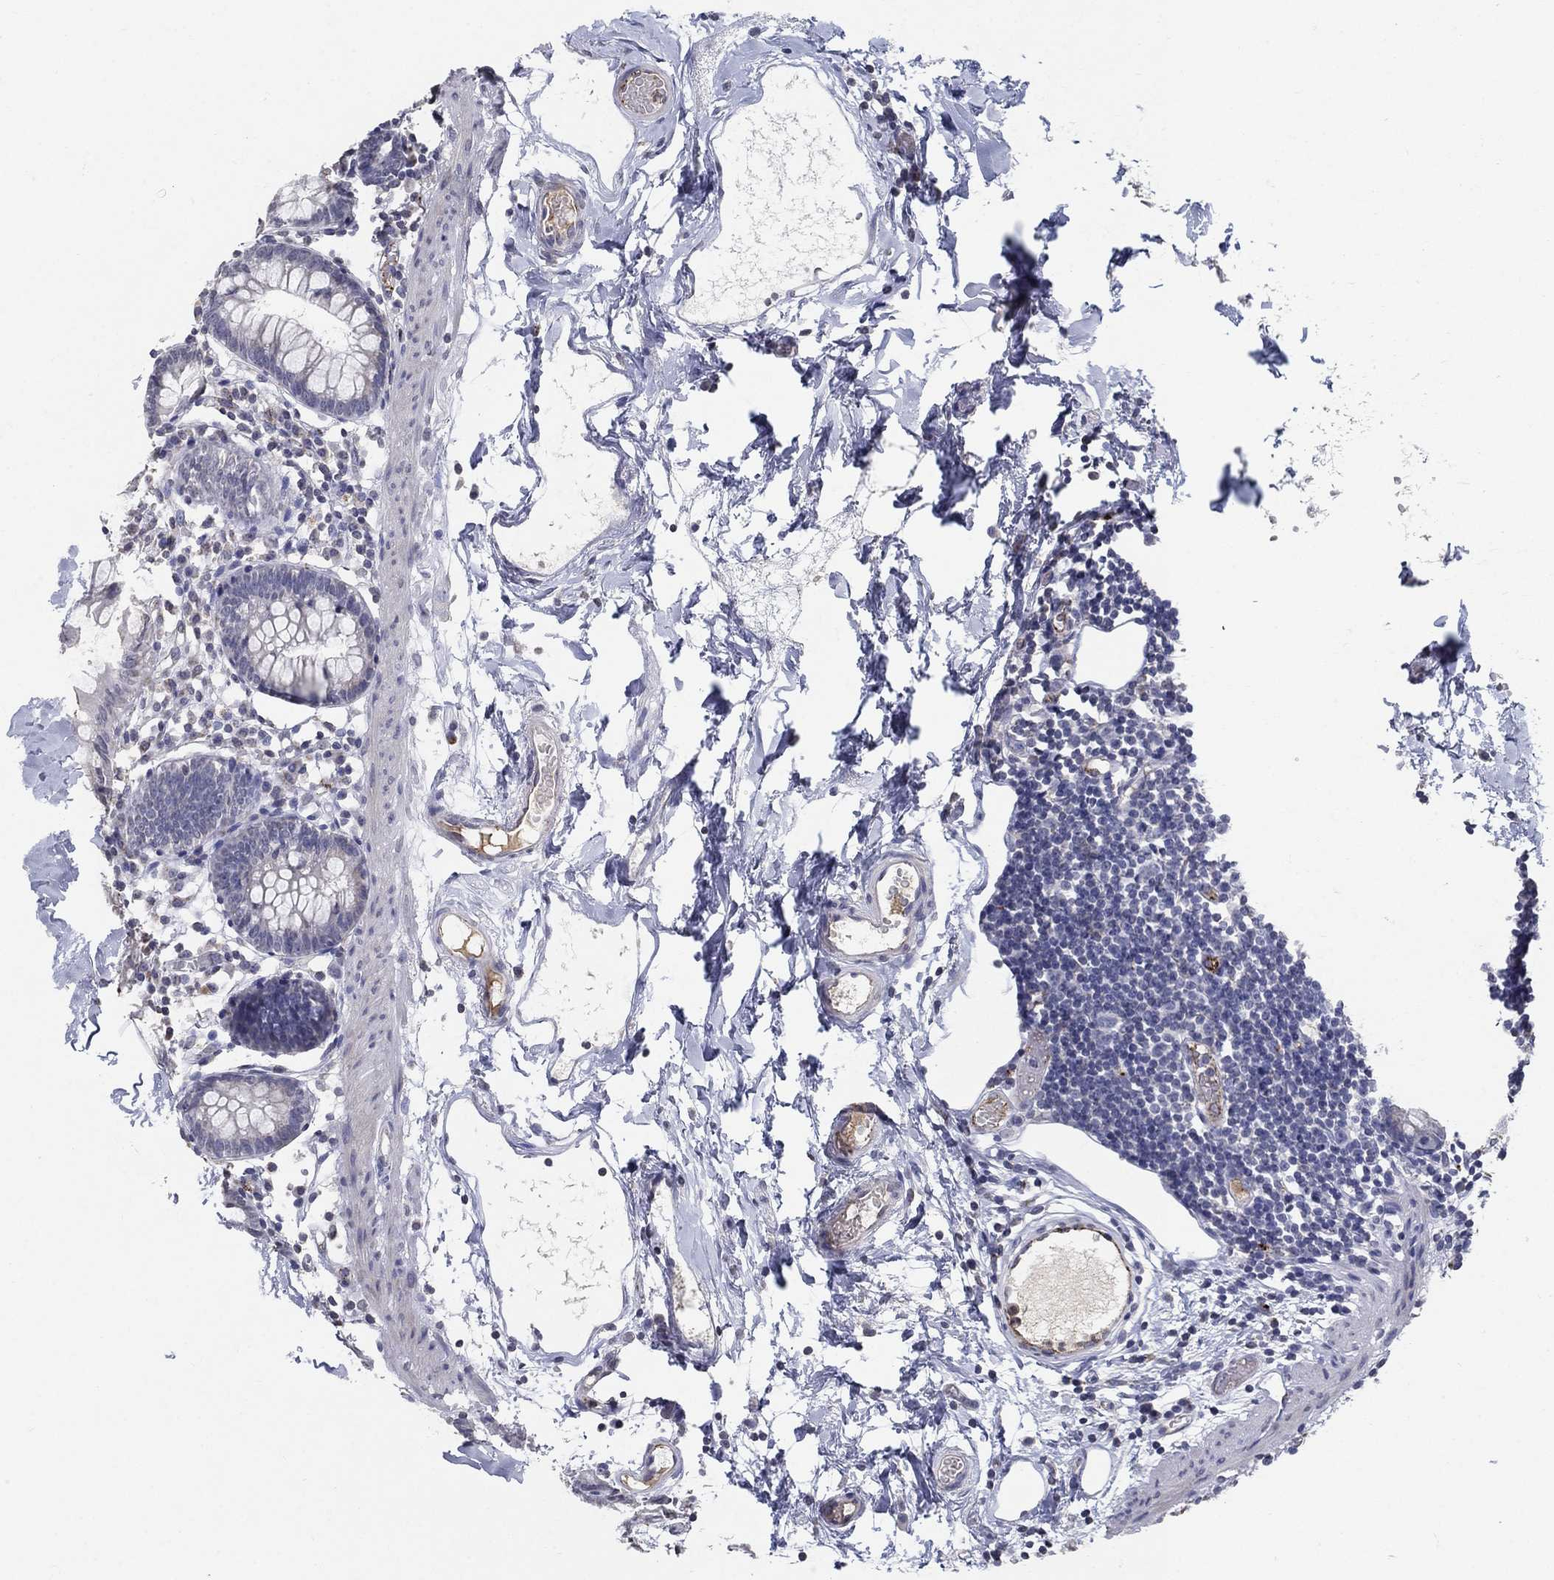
{"staining": {"intensity": "negative", "quantity": "none", "location": "none"}, "tissue": "small intestine", "cell_type": "Glandular cells", "image_type": "normal", "snomed": [{"axis": "morphology", "description": "Normal tissue, NOS"}, {"axis": "topography", "description": "Small intestine"}], "caption": "A high-resolution micrograph shows IHC staining of benign small intestine, which exhibits no significant positivity in glandular cells.", "gene": "TINAG", "patient": {"sex": "female", "age": 90}}